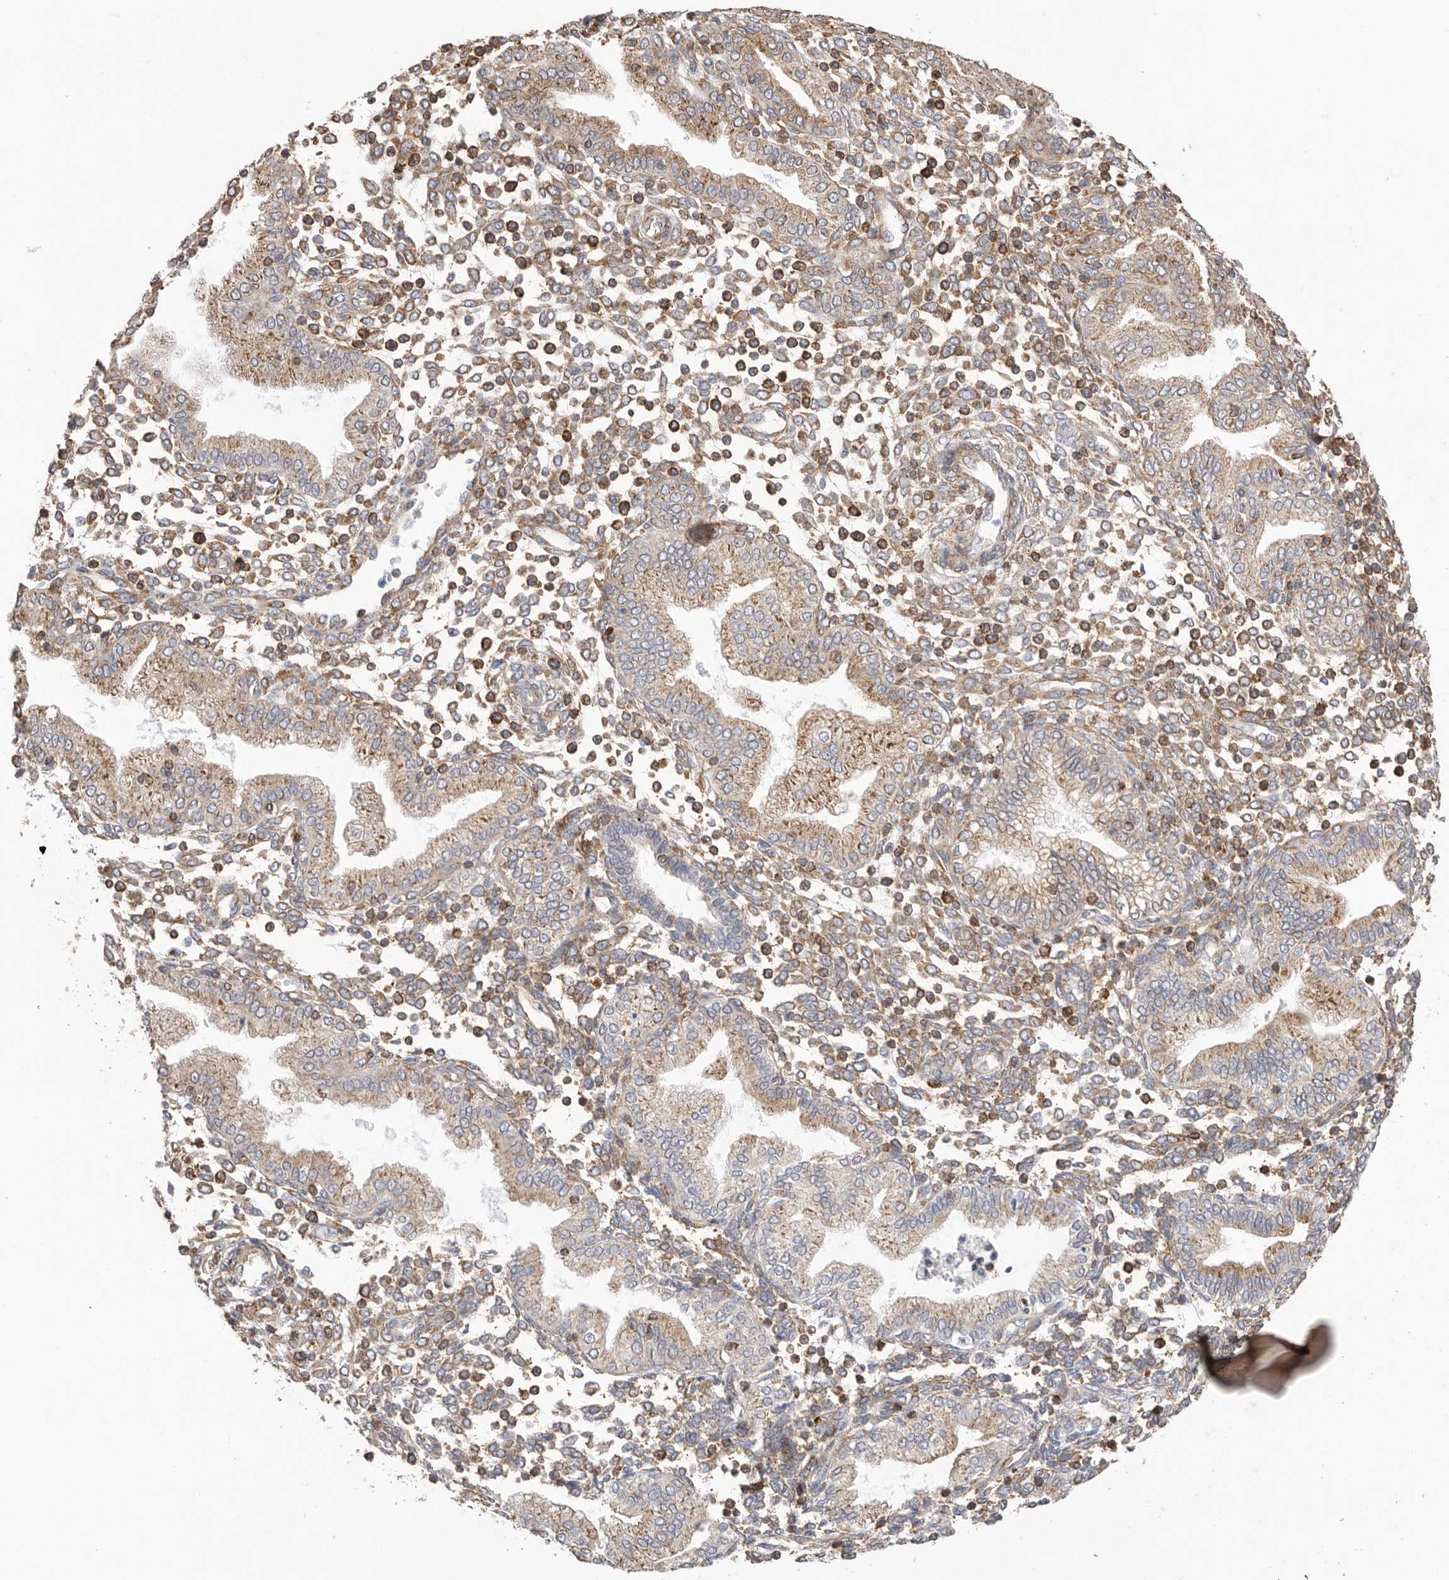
{"staining": {"intensity": "moderate", "quantity": "25%-75%", "location": "cytoplasmic/membranous"}, "tissue": "endometrium", "cell_type": "Cells in endometrial stroma", "image_type": "normal", "snomed": [{"axis": "morphology", "description": "Normal tissue, NOS"}, {"axis": "topography", "description": "Endometrium"}], "caption": "IHC image of benign endometrium stained for a protein (brown), which exhibits medium levels of moderate cytoplasmic/membranous positivity in approximately 25%-75% of cells in endometrial stroma.", "gene": "SERBP1", "patient": {"sex": "female", "age": 53}}